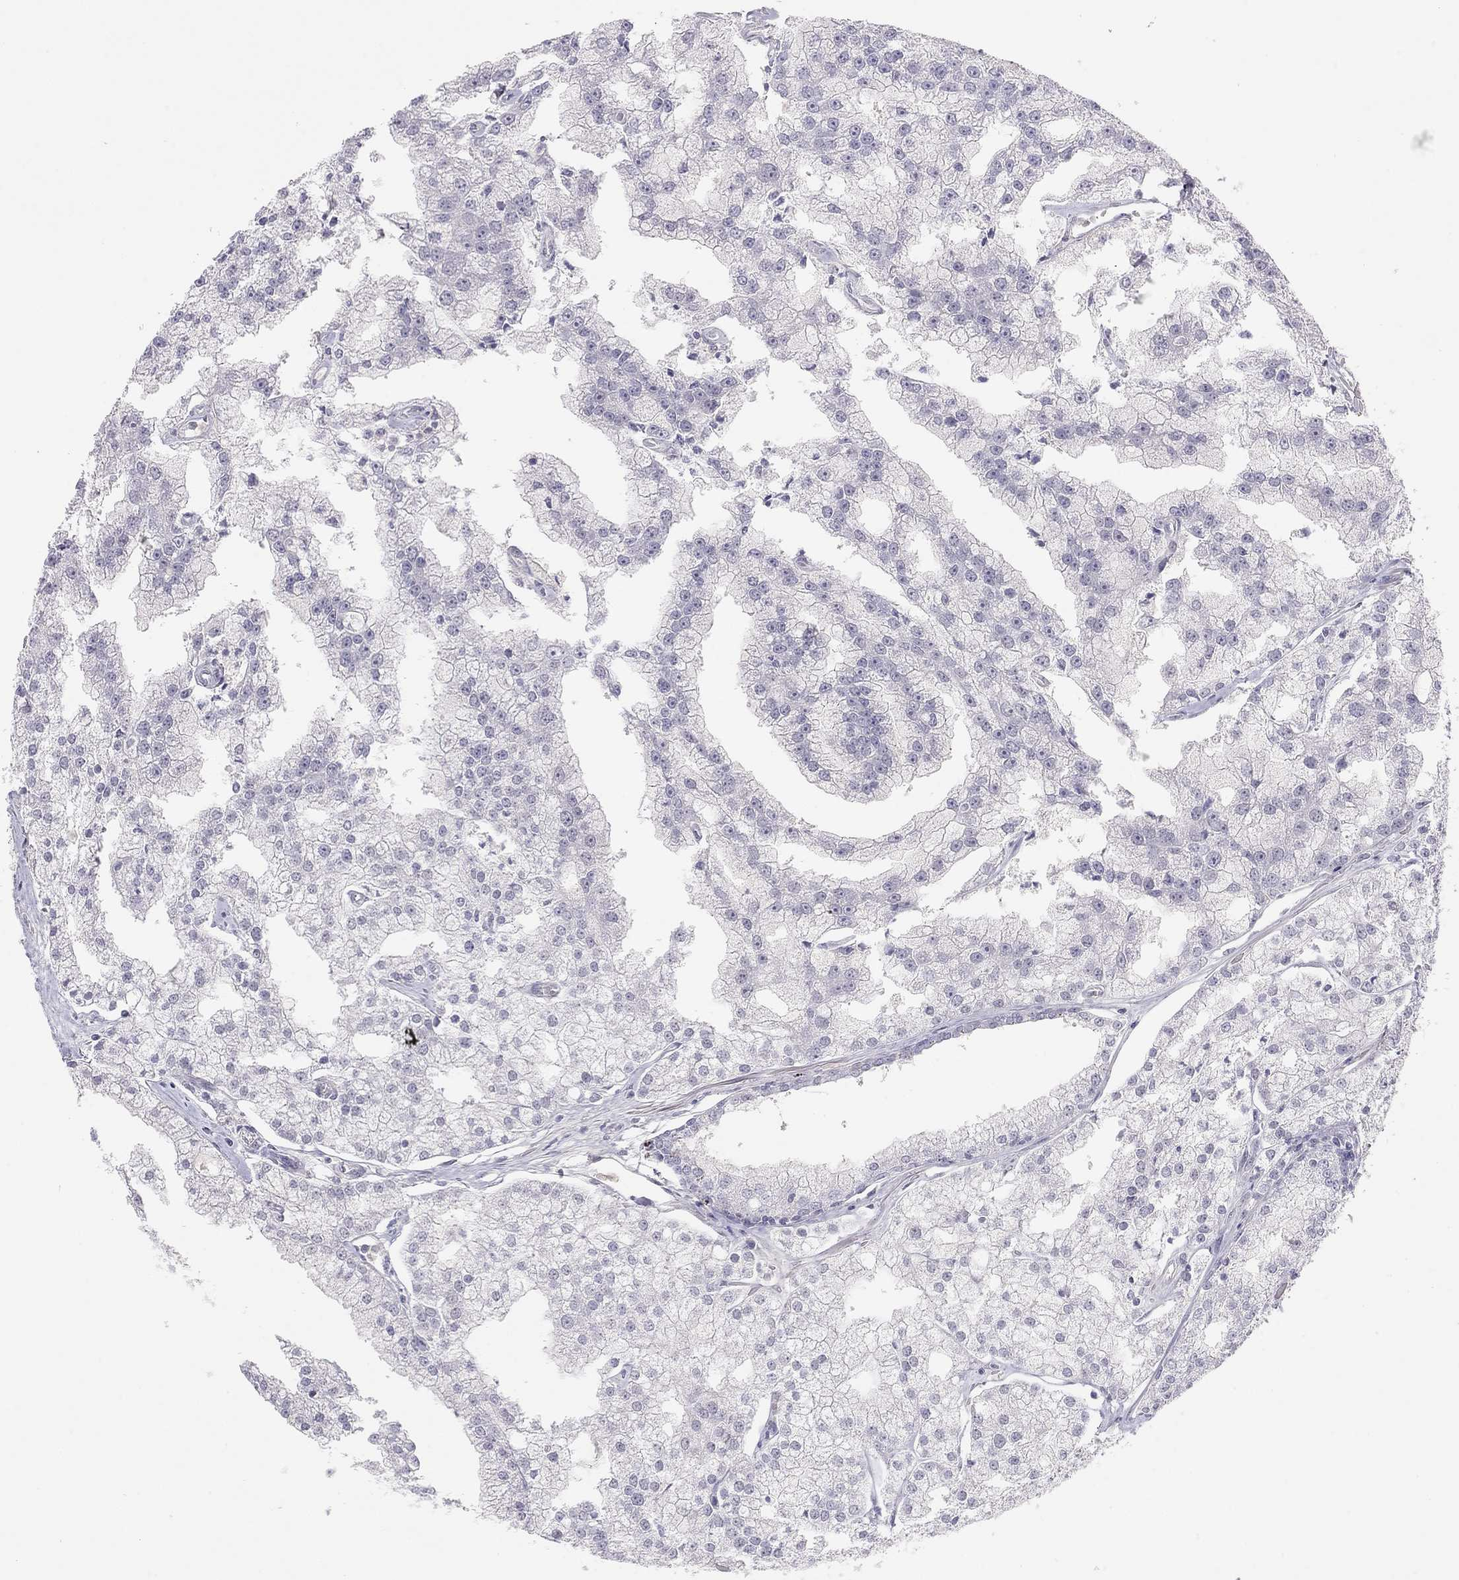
{"staining": {"intensity": "negative", "quantity": "none", "location": "none"}, "tissue": "prostate cancer", "cell_type": "Tumor cells", "image_type": "cancer", "snomed": [{"axis": "morphology", "description": "Adenocarcinoma, NOS"}, {"axis": "topography", "description": "Prostate"}], "caption": "High magnification brightfield microscopy of prostate cancer stained with DAB (3,3'-diaminobenzidine) (brown) and counterstained with hematoxylin (blue): tumor cells show no significant positivity.", "gene": "ADORA2A", "patient": {"sex": "male", "age": 70}}